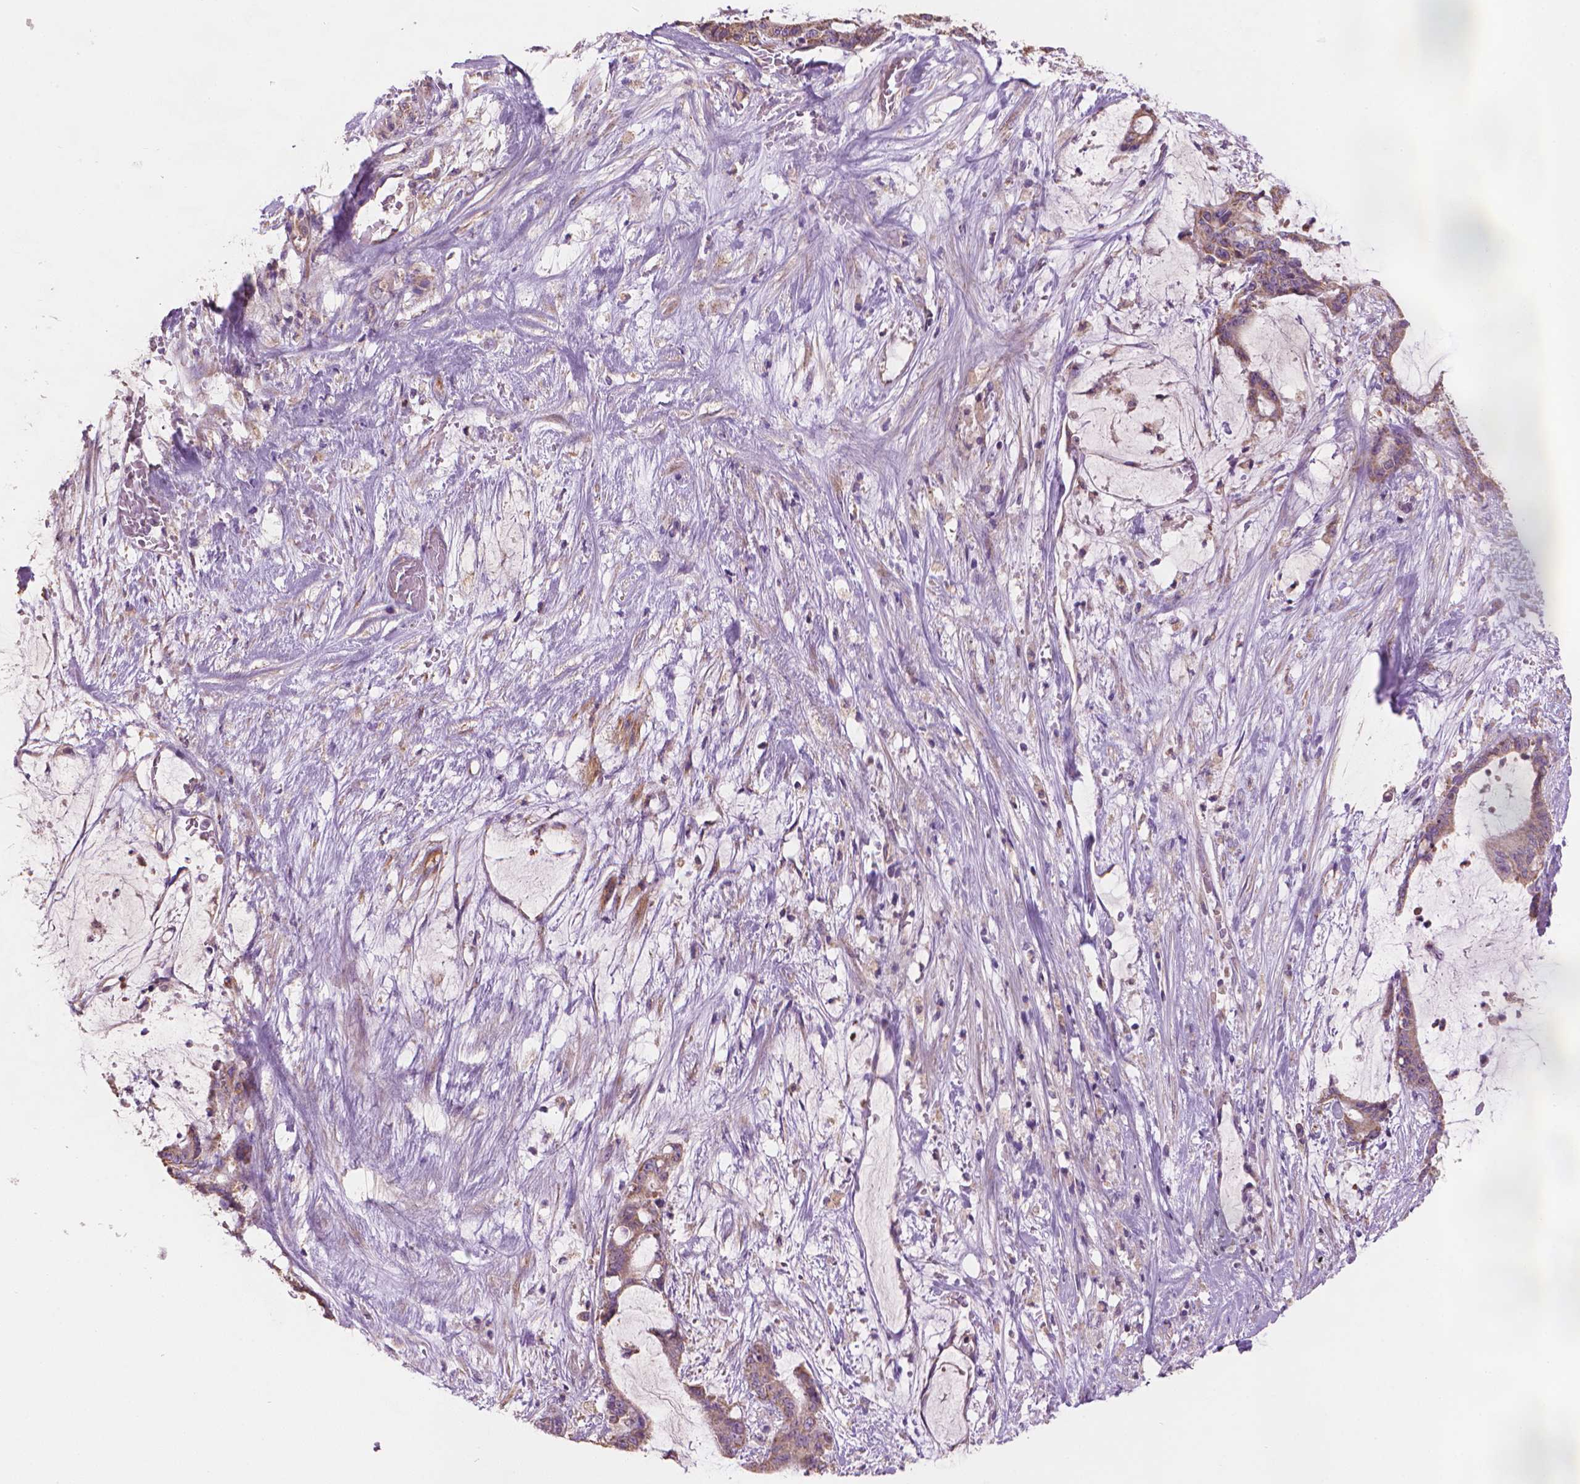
{"staining": {"intensity": "weak", "quantity": ">75%", "location": "cytoplasmic/membranous"}, "tissue": "liver cancer", "cell_type": "Tumor cells", "image_type": "cancer", "snomed": [{"axis": "morphology", "description": "Normal tissue, NOS"}, {"axis": "morphology", "description": "Cholangiocarcinoma"}, {"axis": "topography", "description": "Liver"}, {"axis": "topography", "description": "Peripheral nerve tissue"}], "caption": "About >75% of tumor cells in liver cancer (cholangiocarcinoma) demonstrate weak cytoplasmic/membranous protein positivity as visualized by brown immunohistochemical staining.", "gene": "TTC29", "patient": {"sex": "female", "age": 73}}